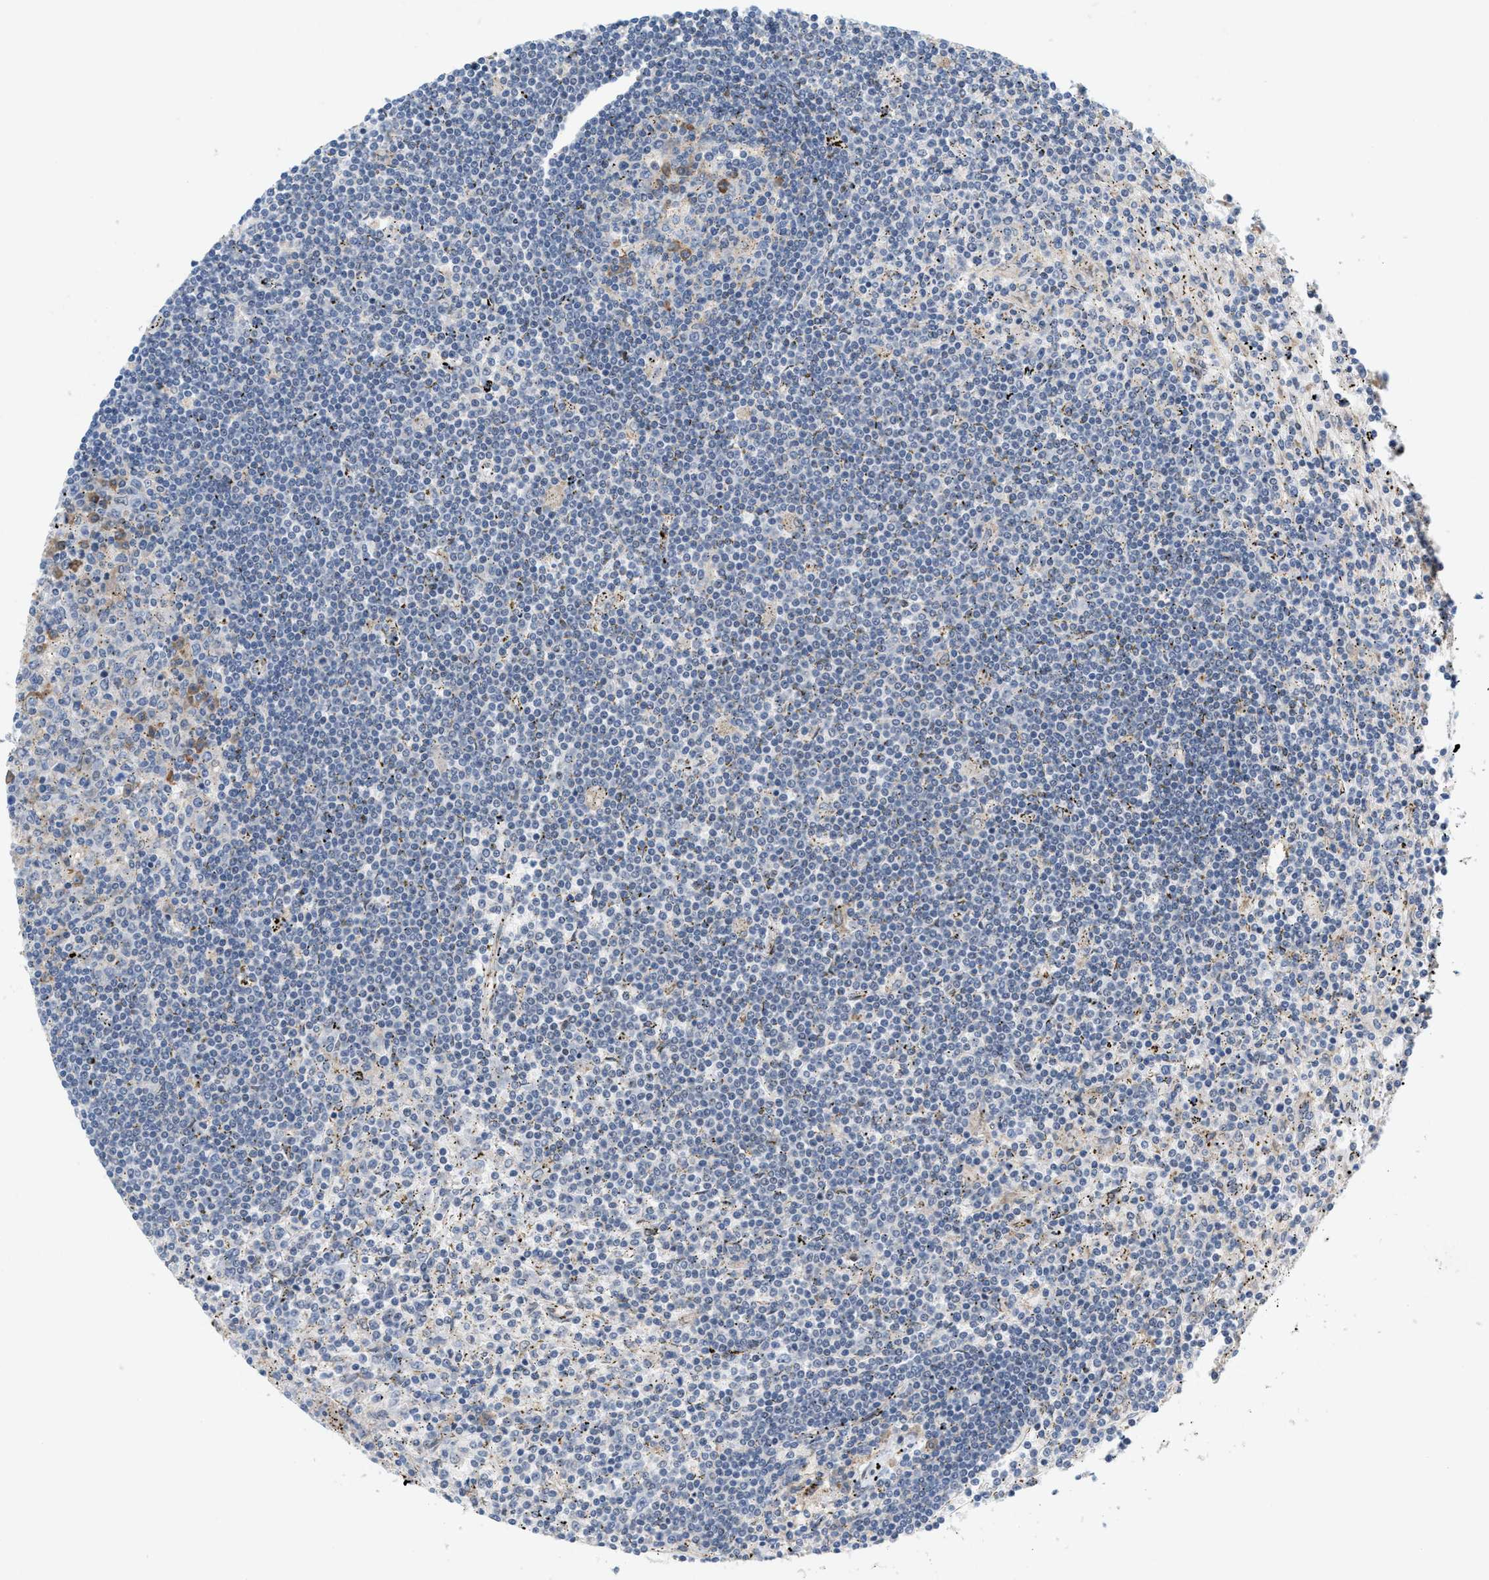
{"staining": {"intensity": "negative", "quantity": "none", "location": "none"}, "tissue": "lymphoma", "cell_type": "Tumor cells", "image_type": "cancer", "snomed": [{"axis": "morphology", "description": "Malignant lymphoma, non-Hodgkin's type, Low grade"}, {"axis": "topography", "description": "Spleen"}], "caption": "Tumor cells are negative for protein expression in human lymphoma.", "gene": "MFSD6", "patient": {"sex": "male", "age": 76}}